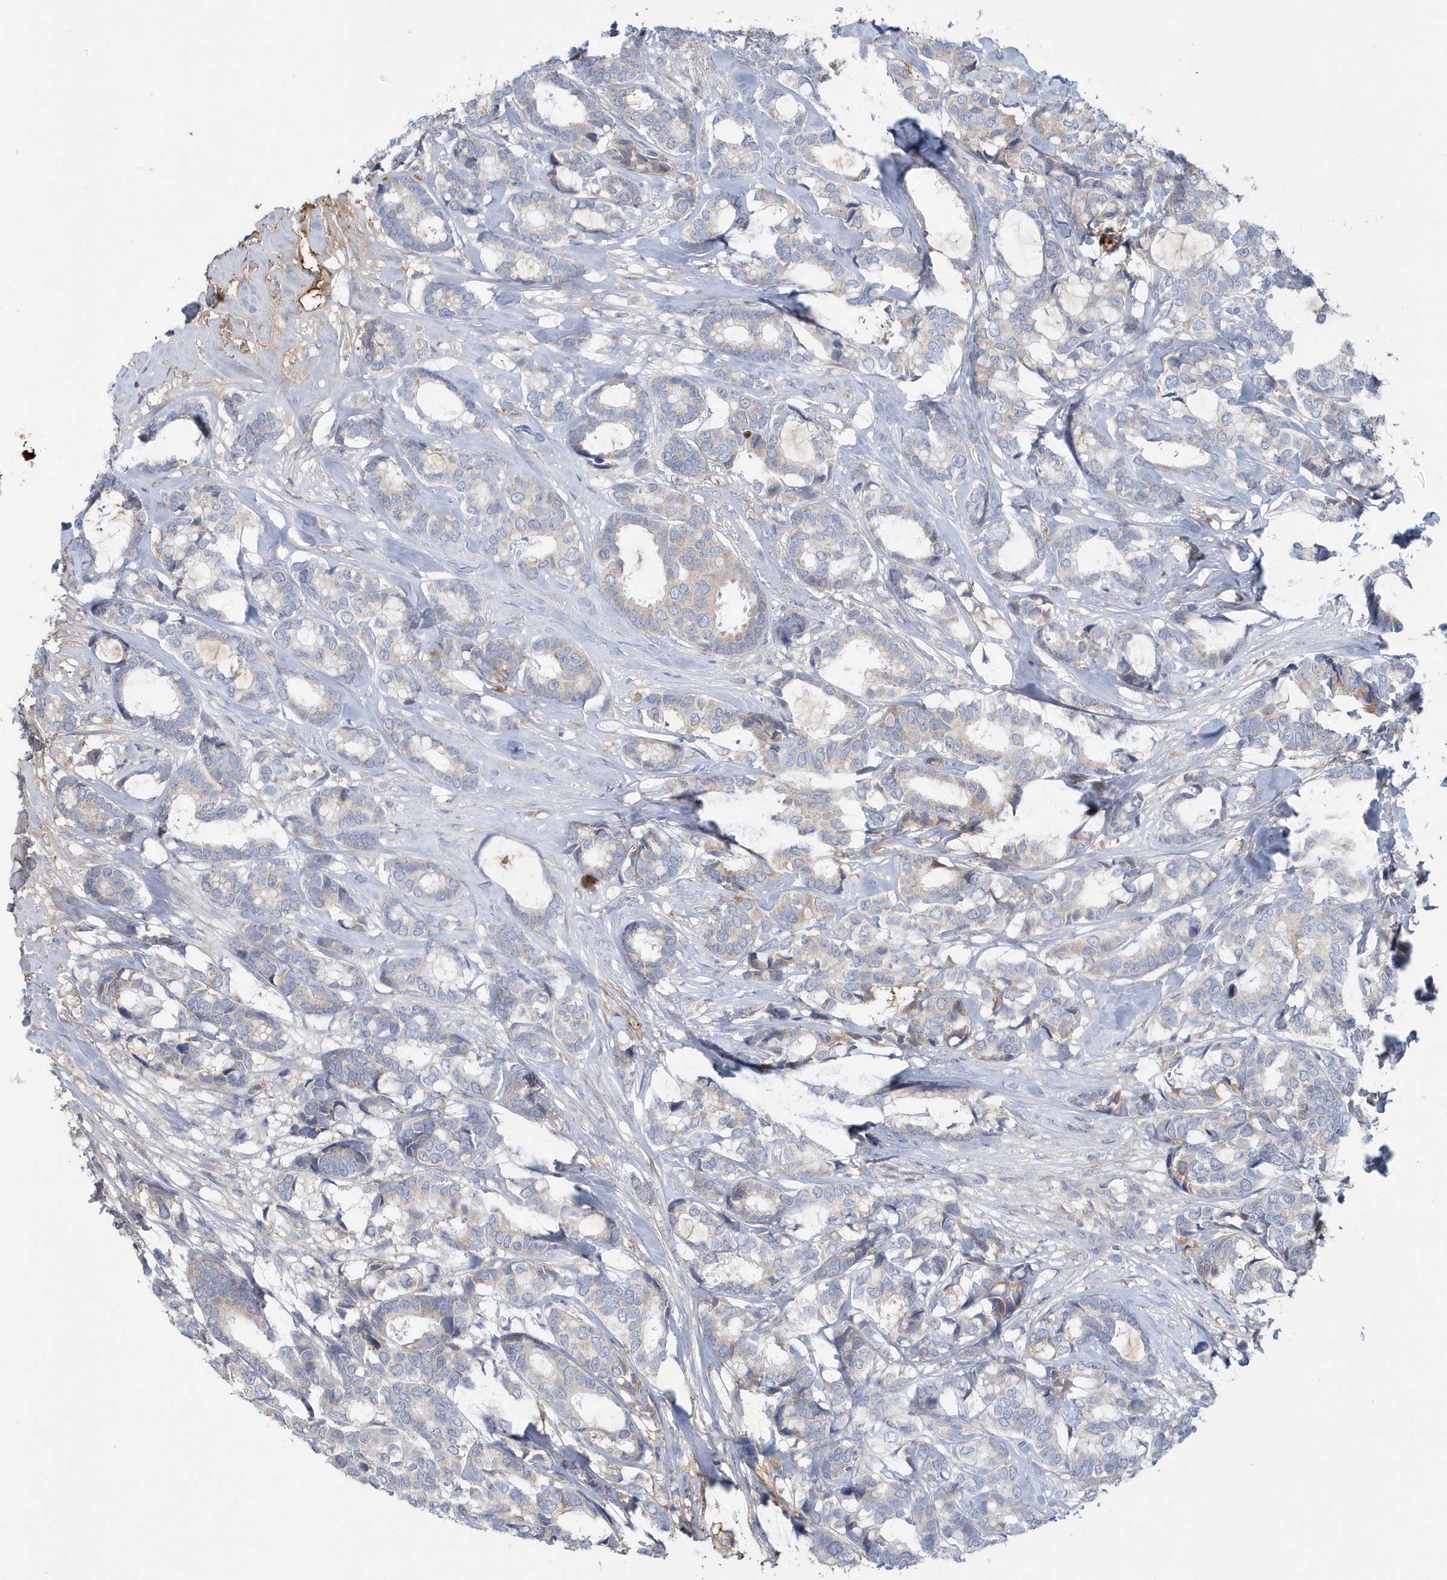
{"staining": {"intensity": "negative", "quantity": "none", "location": "none"}, "tissue": "breast cancer", "cell_type": "Tumor cells", "image_type": "cancer", "snomed": [{"axis": "morphology", "description": "Duct carcinoma"}, {"axis": "topography", "description": "Breast"}], "caption": "IHC image of neoplastic tissue: human breast cancer stained with DAB exhibits no significant protein staining in tumor cells.", "gene": "SPATA18", "patient": {"sex": "female", "age": 87}}